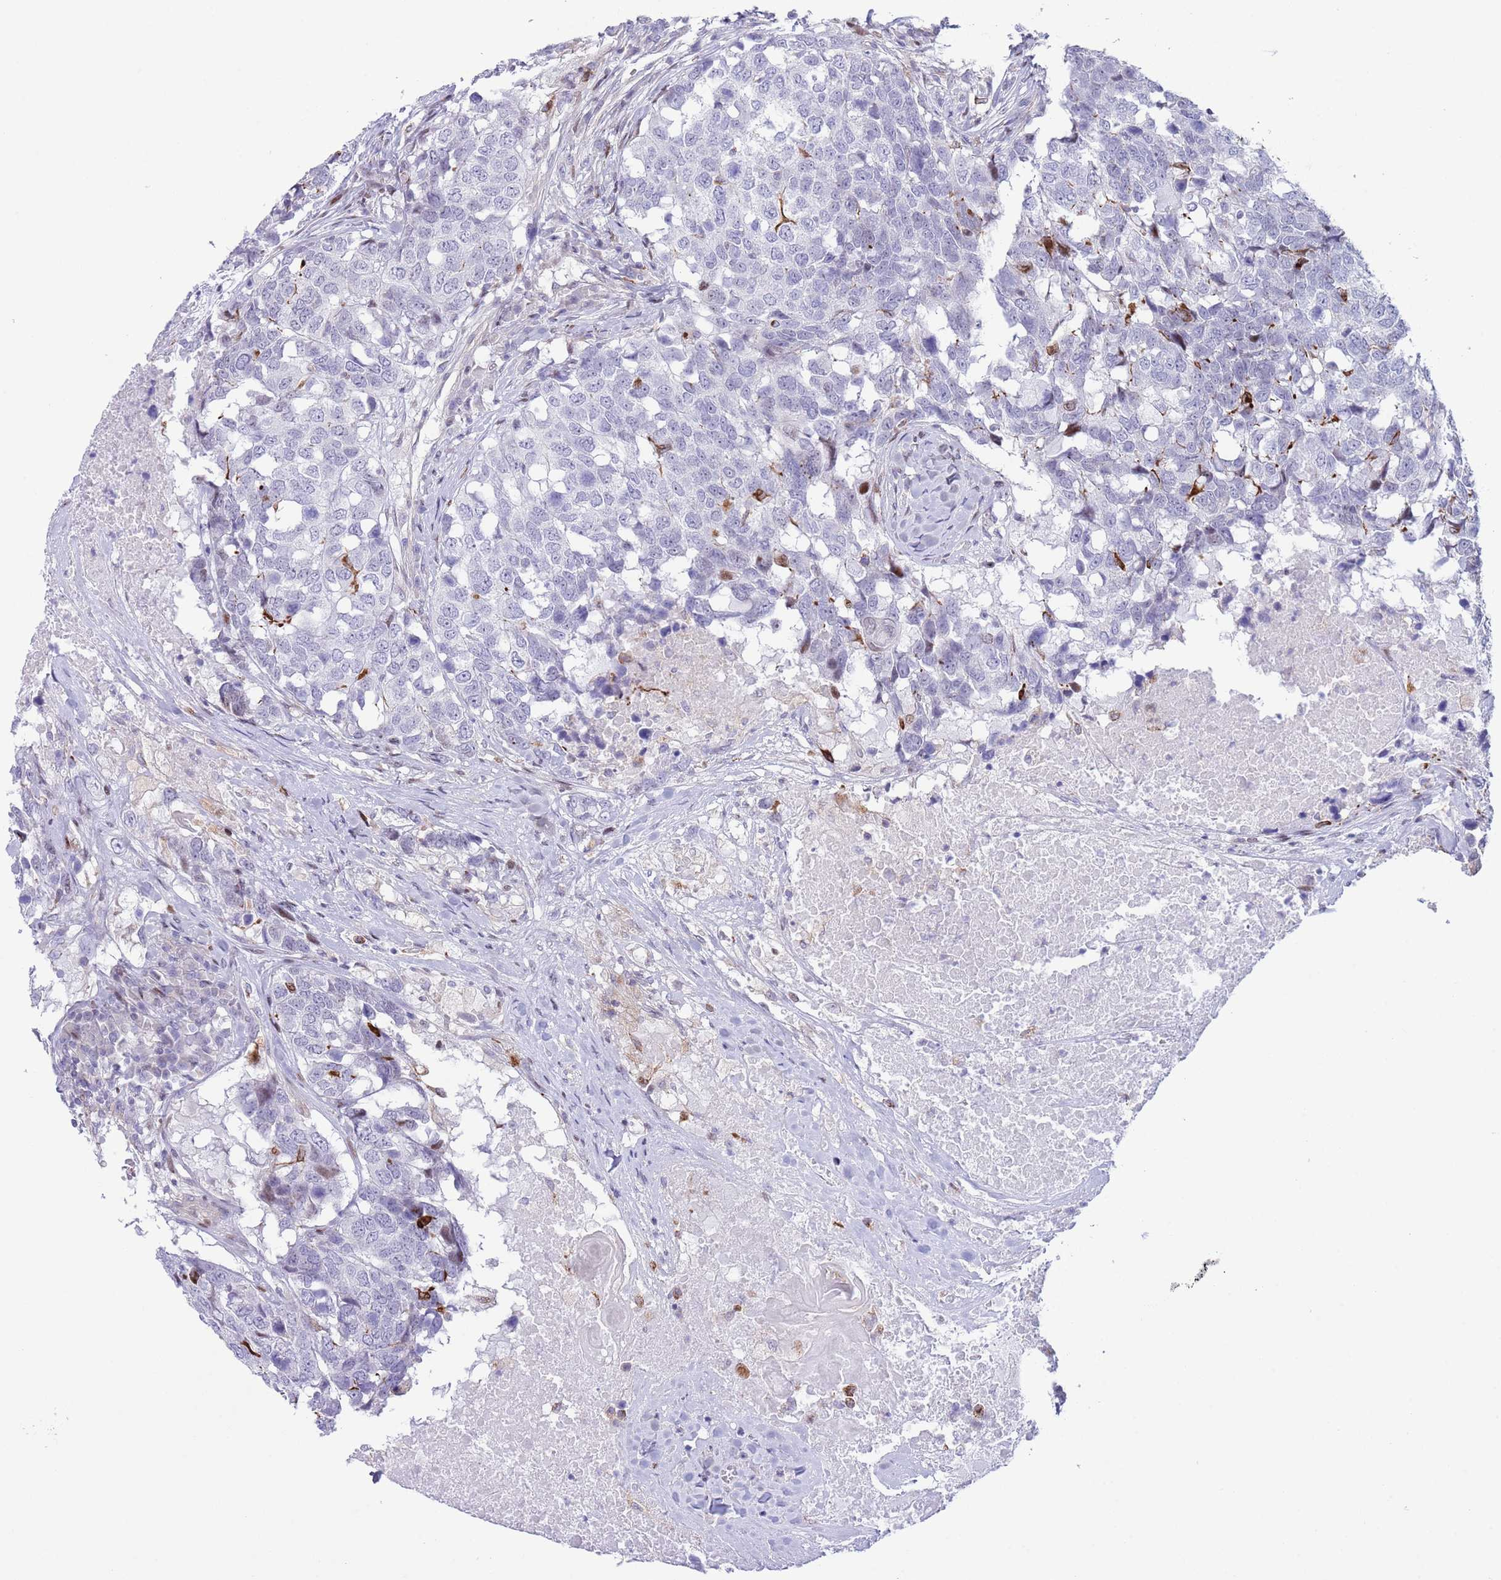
{"staining": {"intensity": "negative", "quantity": "none", "location": "none"}, "tissue": "head and neck cancer", "cell_type": "Tumor cells", "image_type": "cancer", "snomed": [{"axis": "morphology", "description": "Squamous cell carcinoma, NOS"}, {"axis": "topography", "description": "Head-Neck"}], "caption": "Head and neck cancer stained for a protein using IHC exhibits no positivity tumor cells.", "gene": "ANO8", "patient": {"sex": "male", "age": 66}}